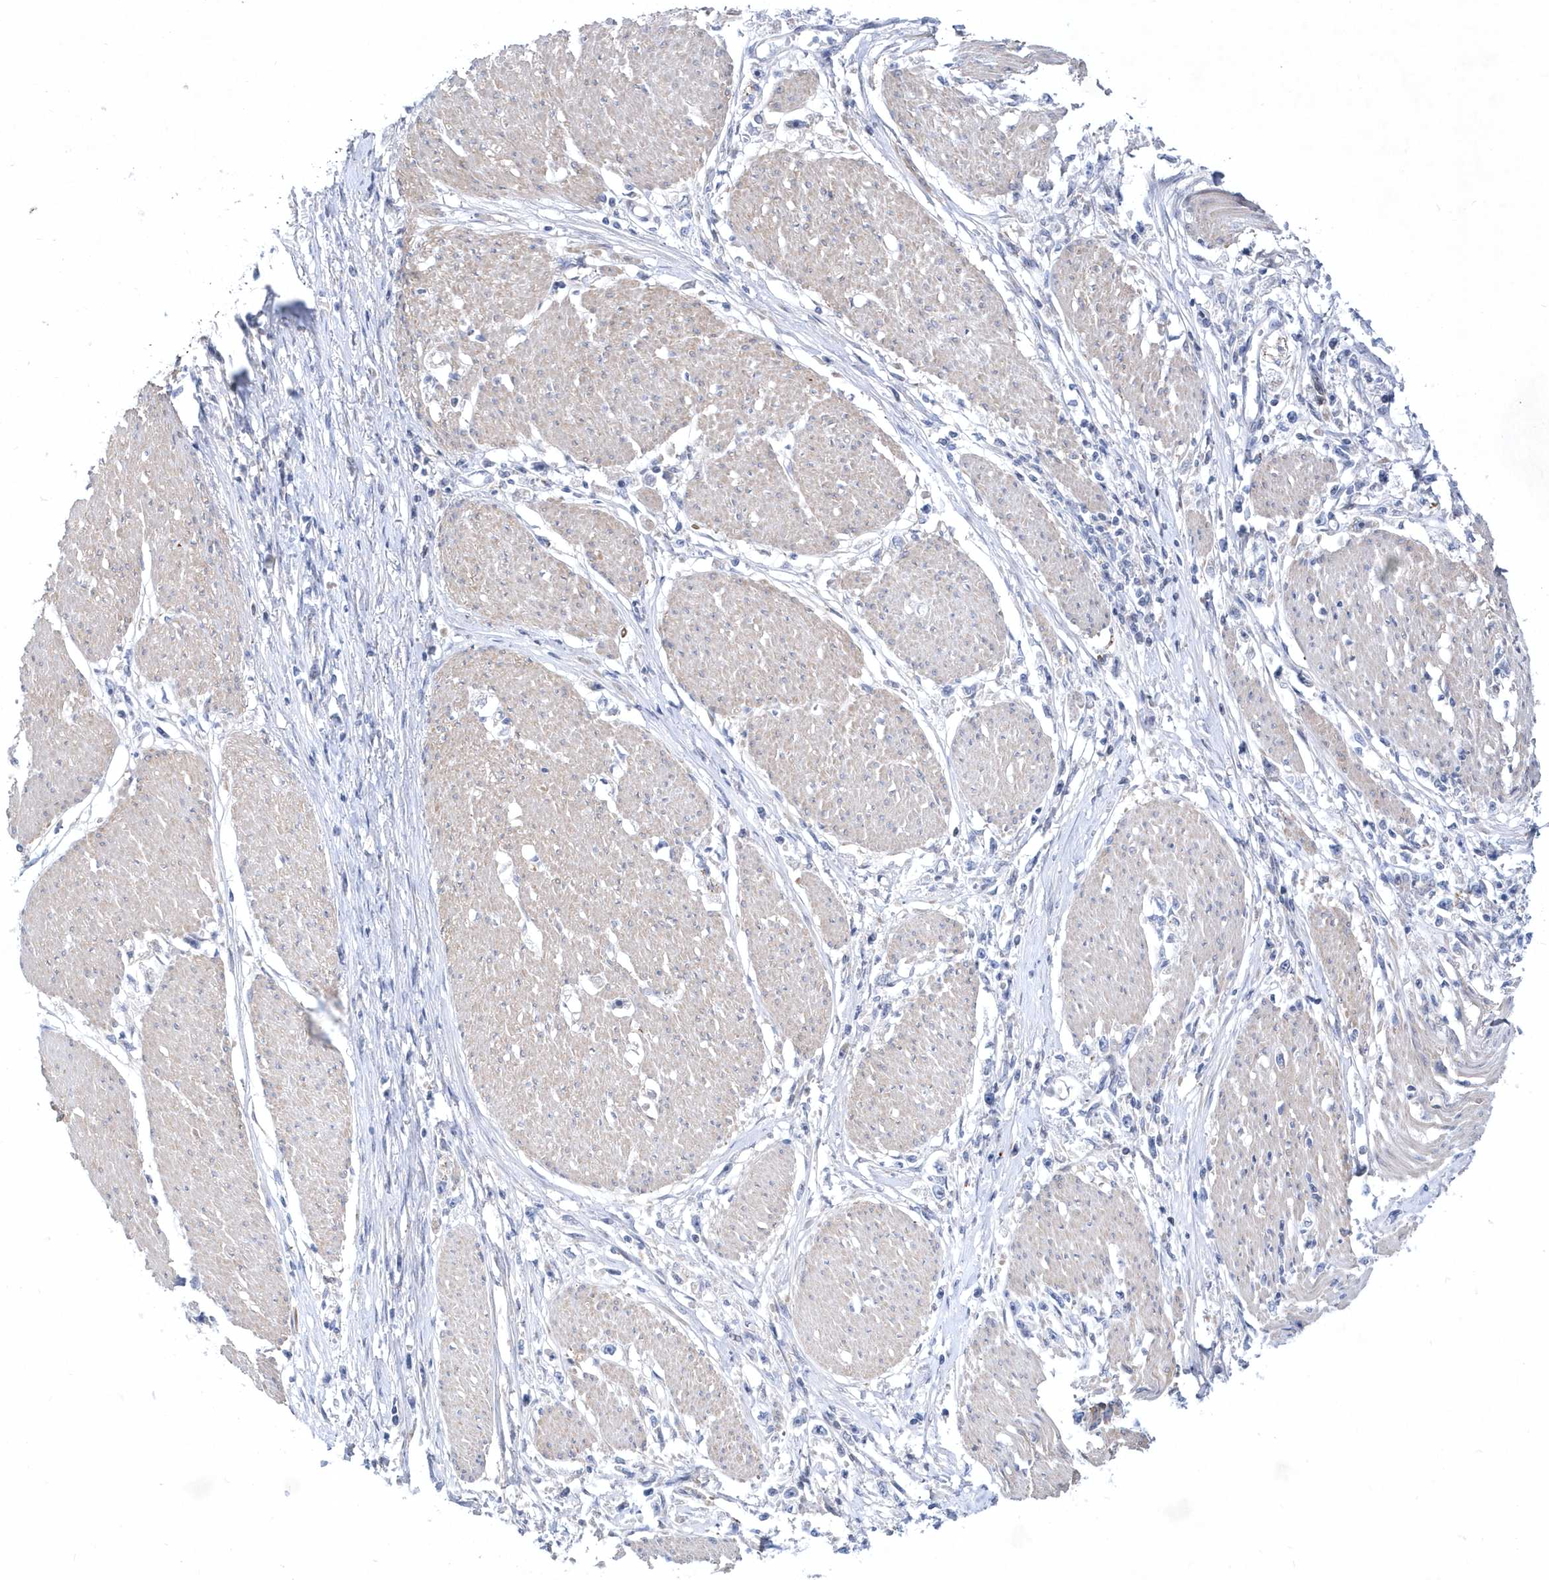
{"staining": {"intensity": "negative", "quantity": "none", "location": "none"}, "tissue": "stomach cancer", "cell_type": "Tumor cells", "image_type": "cancer", "snomed": [{"axis": "morphology", "description": "Adenocarcinoma, NOS"}, {"axis": "topography", "description": "Stomach"}], "caption": "A high-resolution histopathology image shows immunohistochemistry staining of stomach adenocarcinoma, which shows no significant positivity in tumor cells. The staining was performed using DAB to visualize the protein expression in brown, while the nuclei were stained in blue with hematoxylin (Magnification: 20x).", "gene": "LONRF2", "patient": {"sex": "female", "age": 59}}